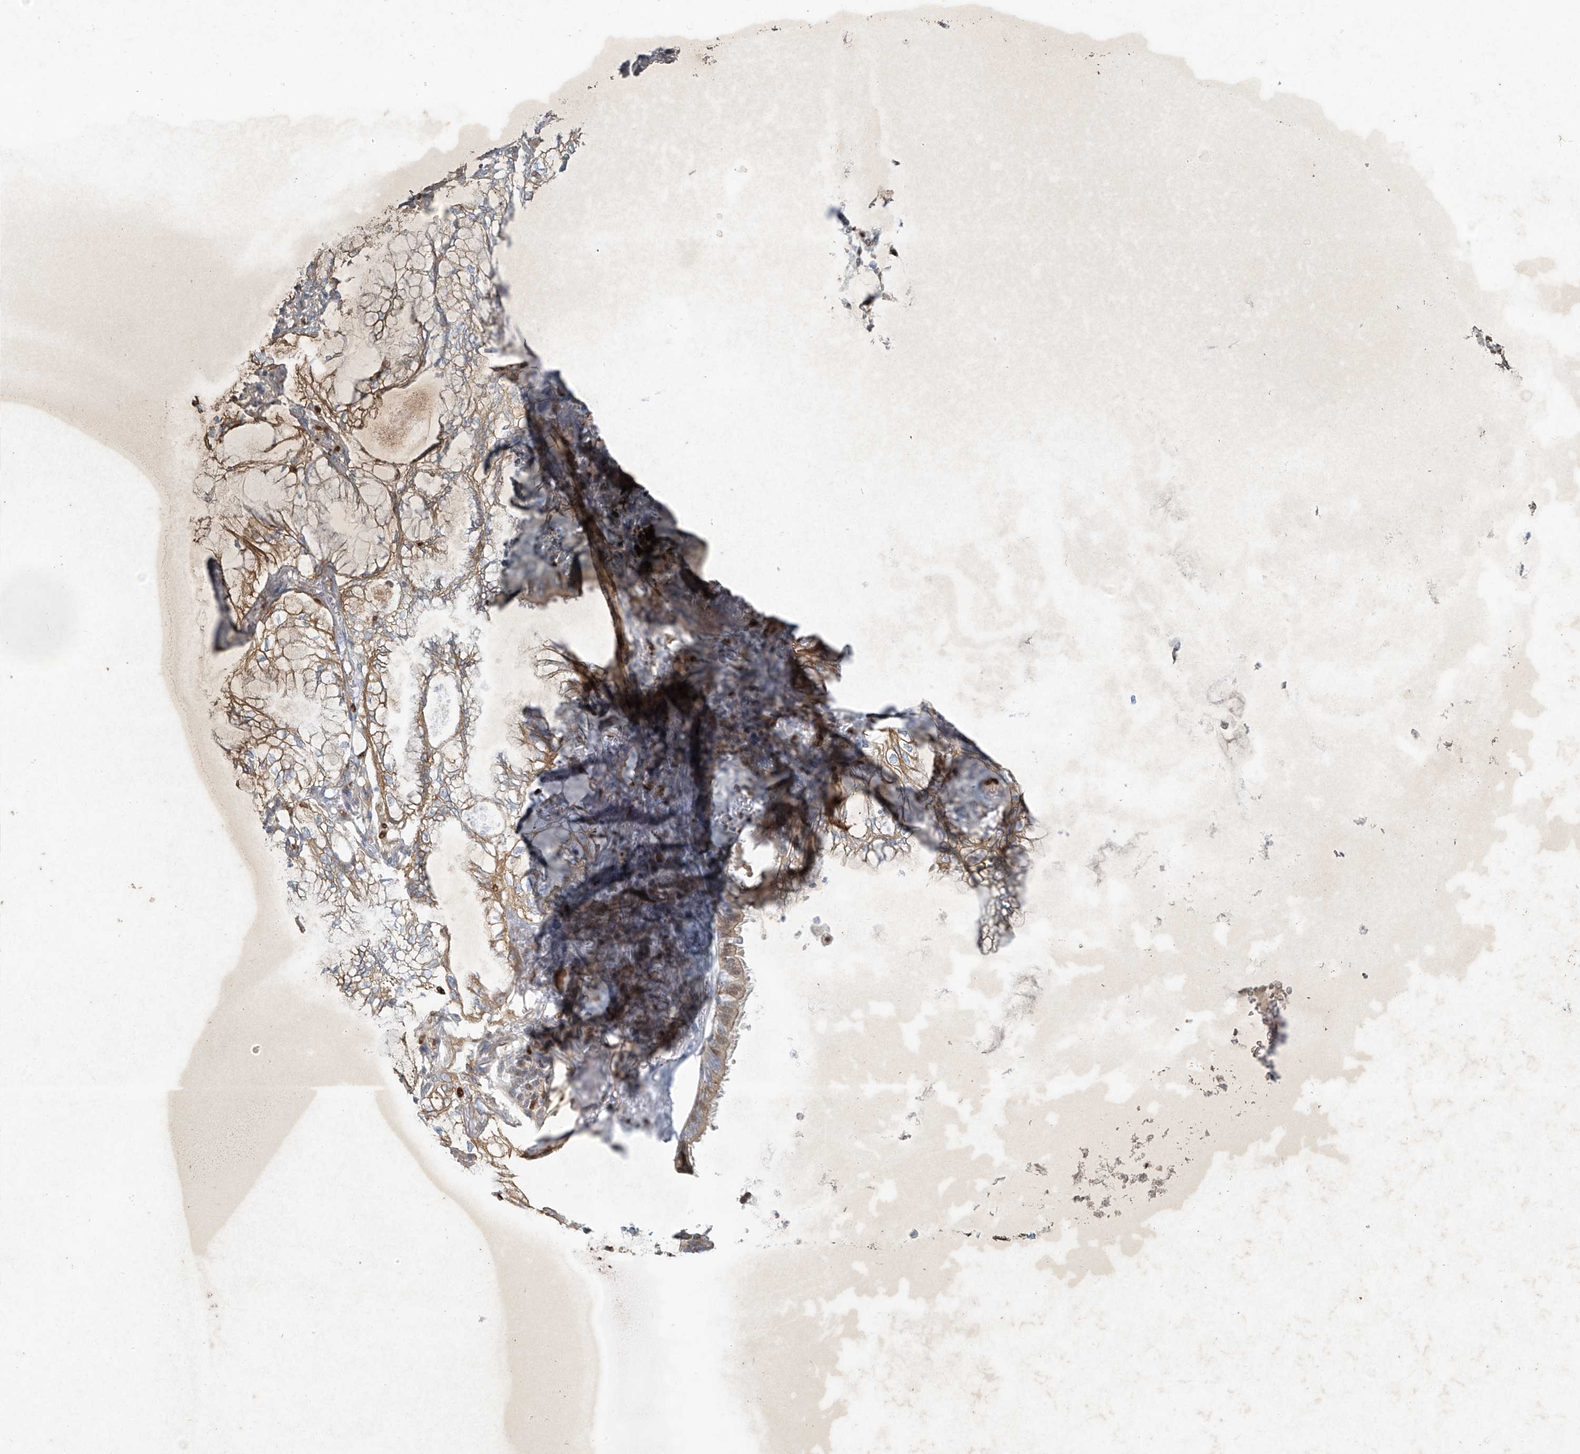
{"staining": {"intensity": "moderate", "quantity": ">75%", "location": "cytoplasmic/membranous"}, "tissue": "lung cancer", "cell_type": "Tumor cells", "image_type": "cancer", "snomed": [{"axis": "morphology", "description": "Adenocarcinoma, NOS"}, {"axis": "topography", "description": "Lung"}], "caption": "Protein expression analysis of human lung adenocarcinoma reveals moderate cytoplasmic/membranous staining in about >75% of tumor cells. Immunohistochemistry (ihc) stains the protein of interest in brown and the nuclei are stained blue.", "gene": "TUBE1", "patient": {"sex": "female", "age": 70}}